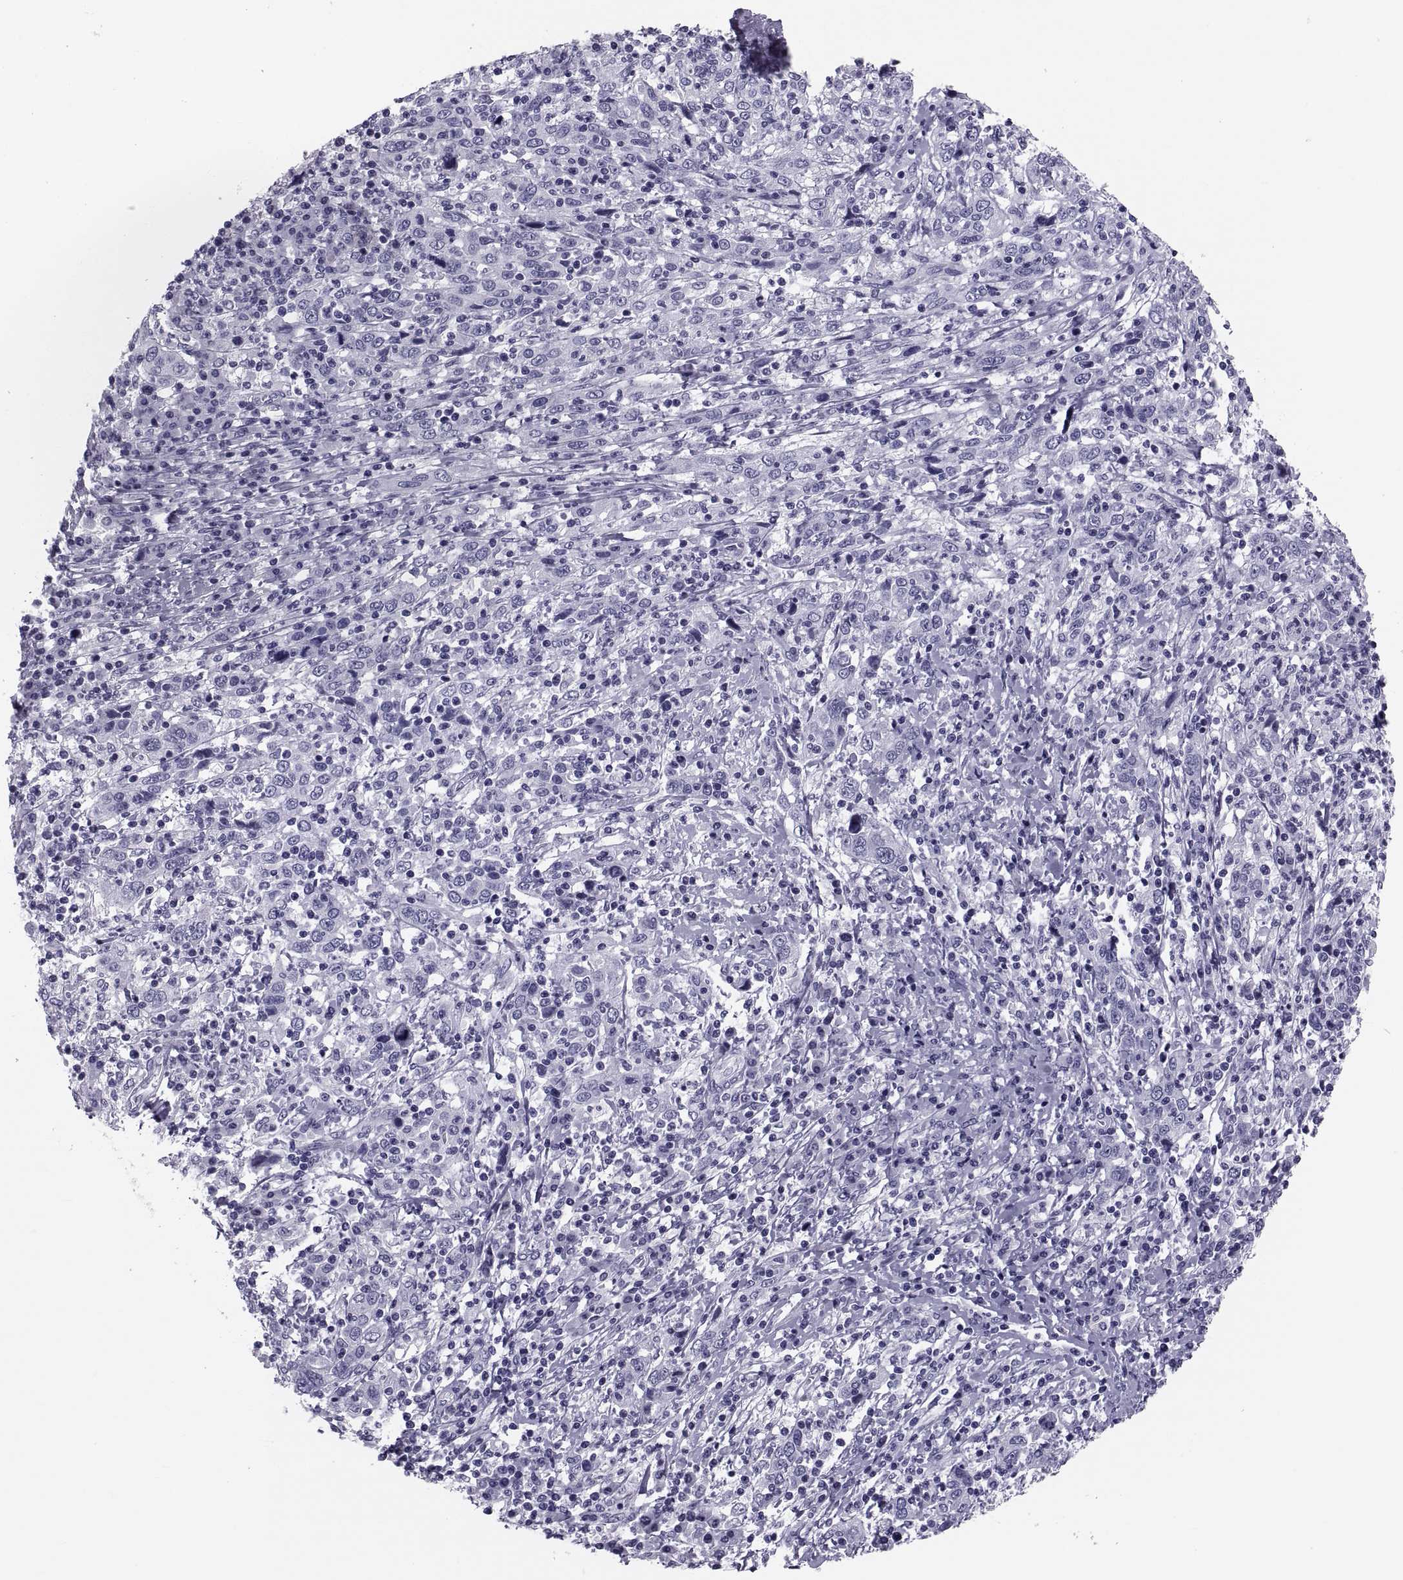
{"staining": {"intensity": "negative", "quantity": "none", "location": "none"}, "tissue": "cervical cancer", "cell_type": "Tumor cells", "image_type": "cancer", "snomed": [{"axis": "morphology", "description": "Squamous cell carcinoma, NOS"}, {"axis": "topography", "description": "Cervix"}], "caption": "Immunohistochemistry (IHC) of human squamous cell carcinoma (cervical) shows no positivity in tumor cells.", "gene": "CRISP1", "patient": {"sex": "female", "age": 46}}